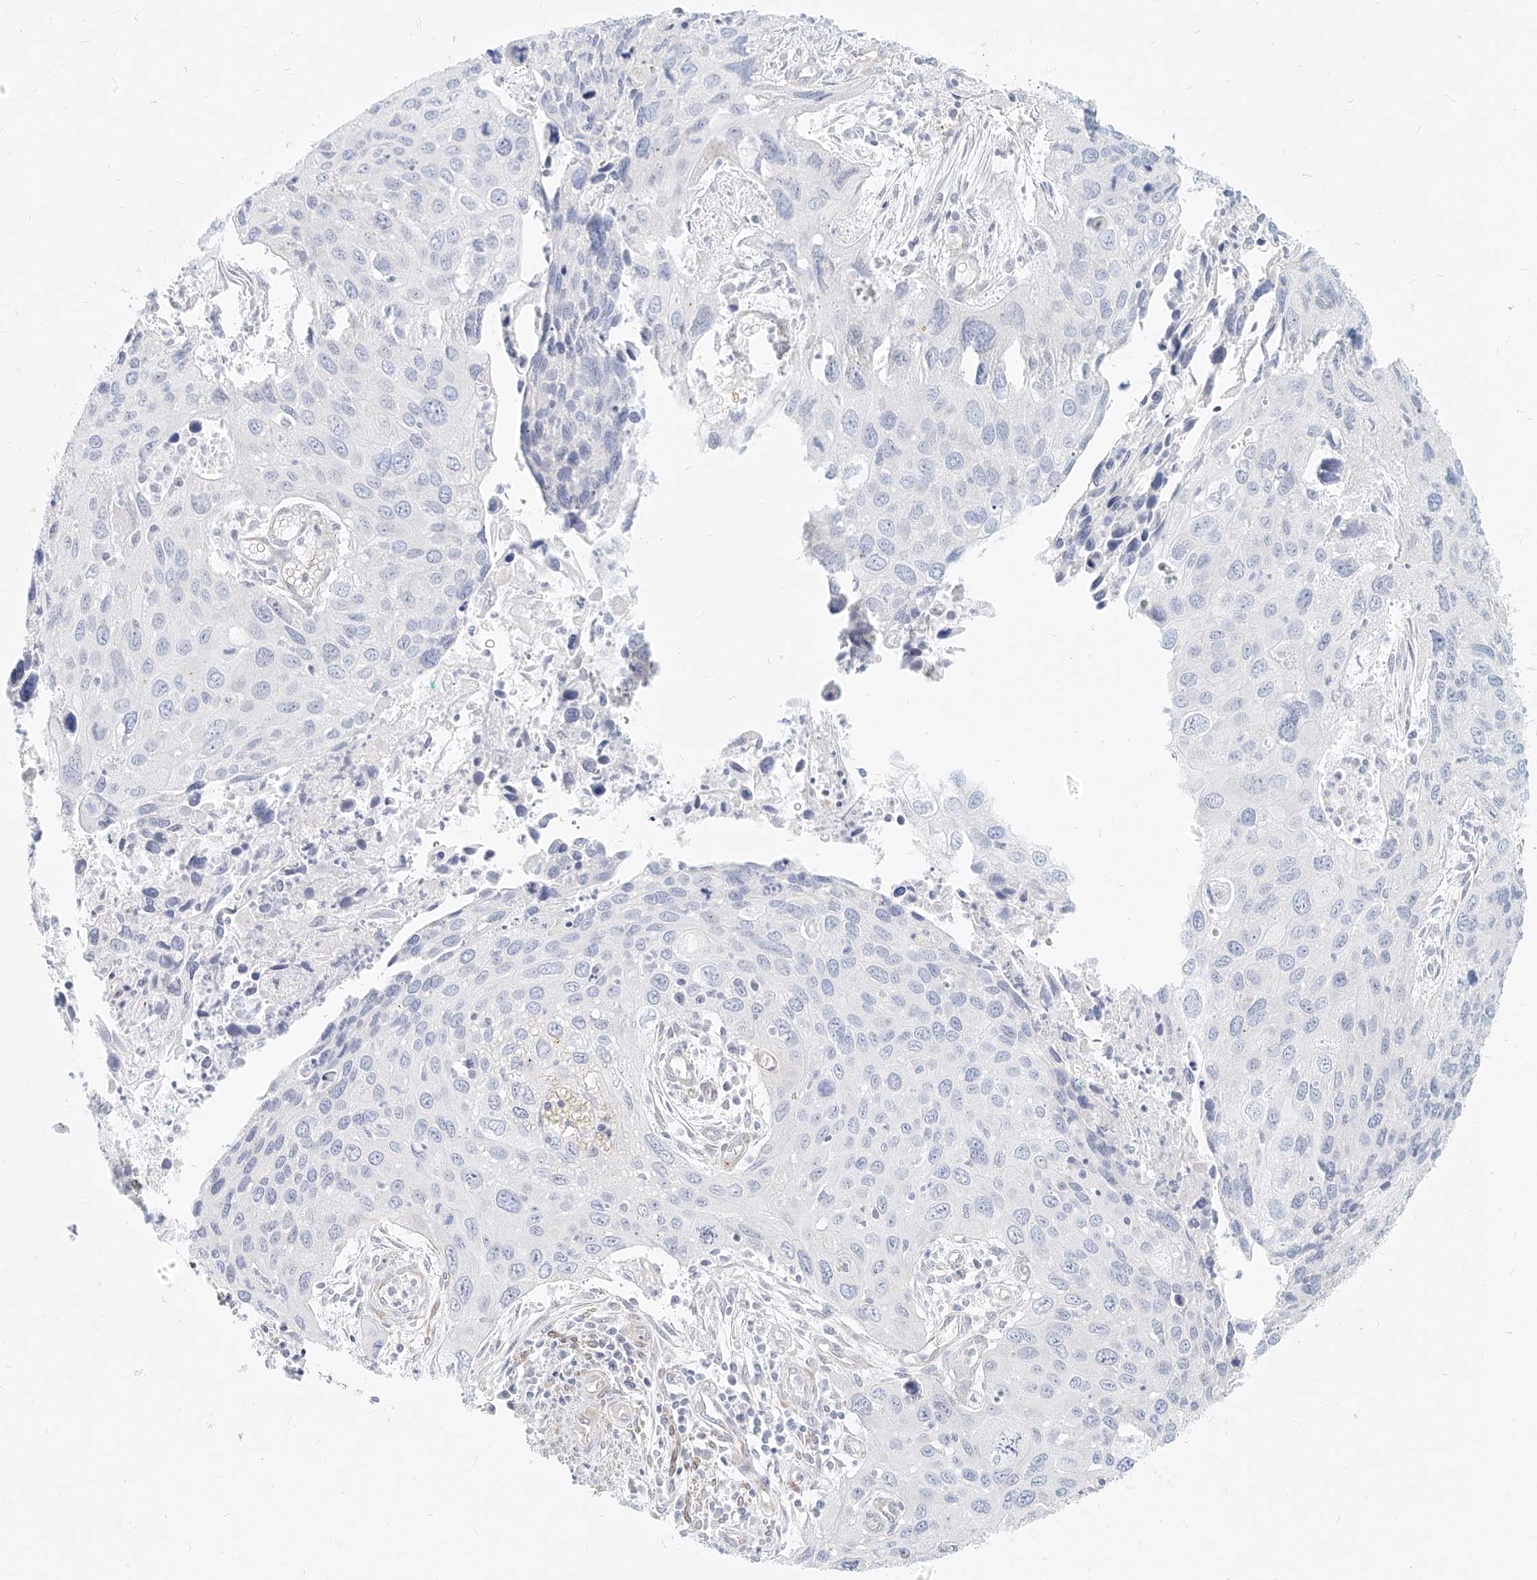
{"staining": {"intensity": "negative", "quantity": "none", "location": "none"}, "tissue": "cervical cancer", "cell_type": "Tumor cells", "image_type": "cancer", "snomed": [{"axis": "morphology", "description": "Squamous cell carcinoma, NOS"}, {"axis": "topography", "description": "Cervix"}], "caption": "IHC photomicrograph of human cervical squamous cell carcinoma stained for a protein (brown), which shows no expression in tumor cells.", "gene": "ITPKB", "patient": {"sex": "female", "age": 55}}